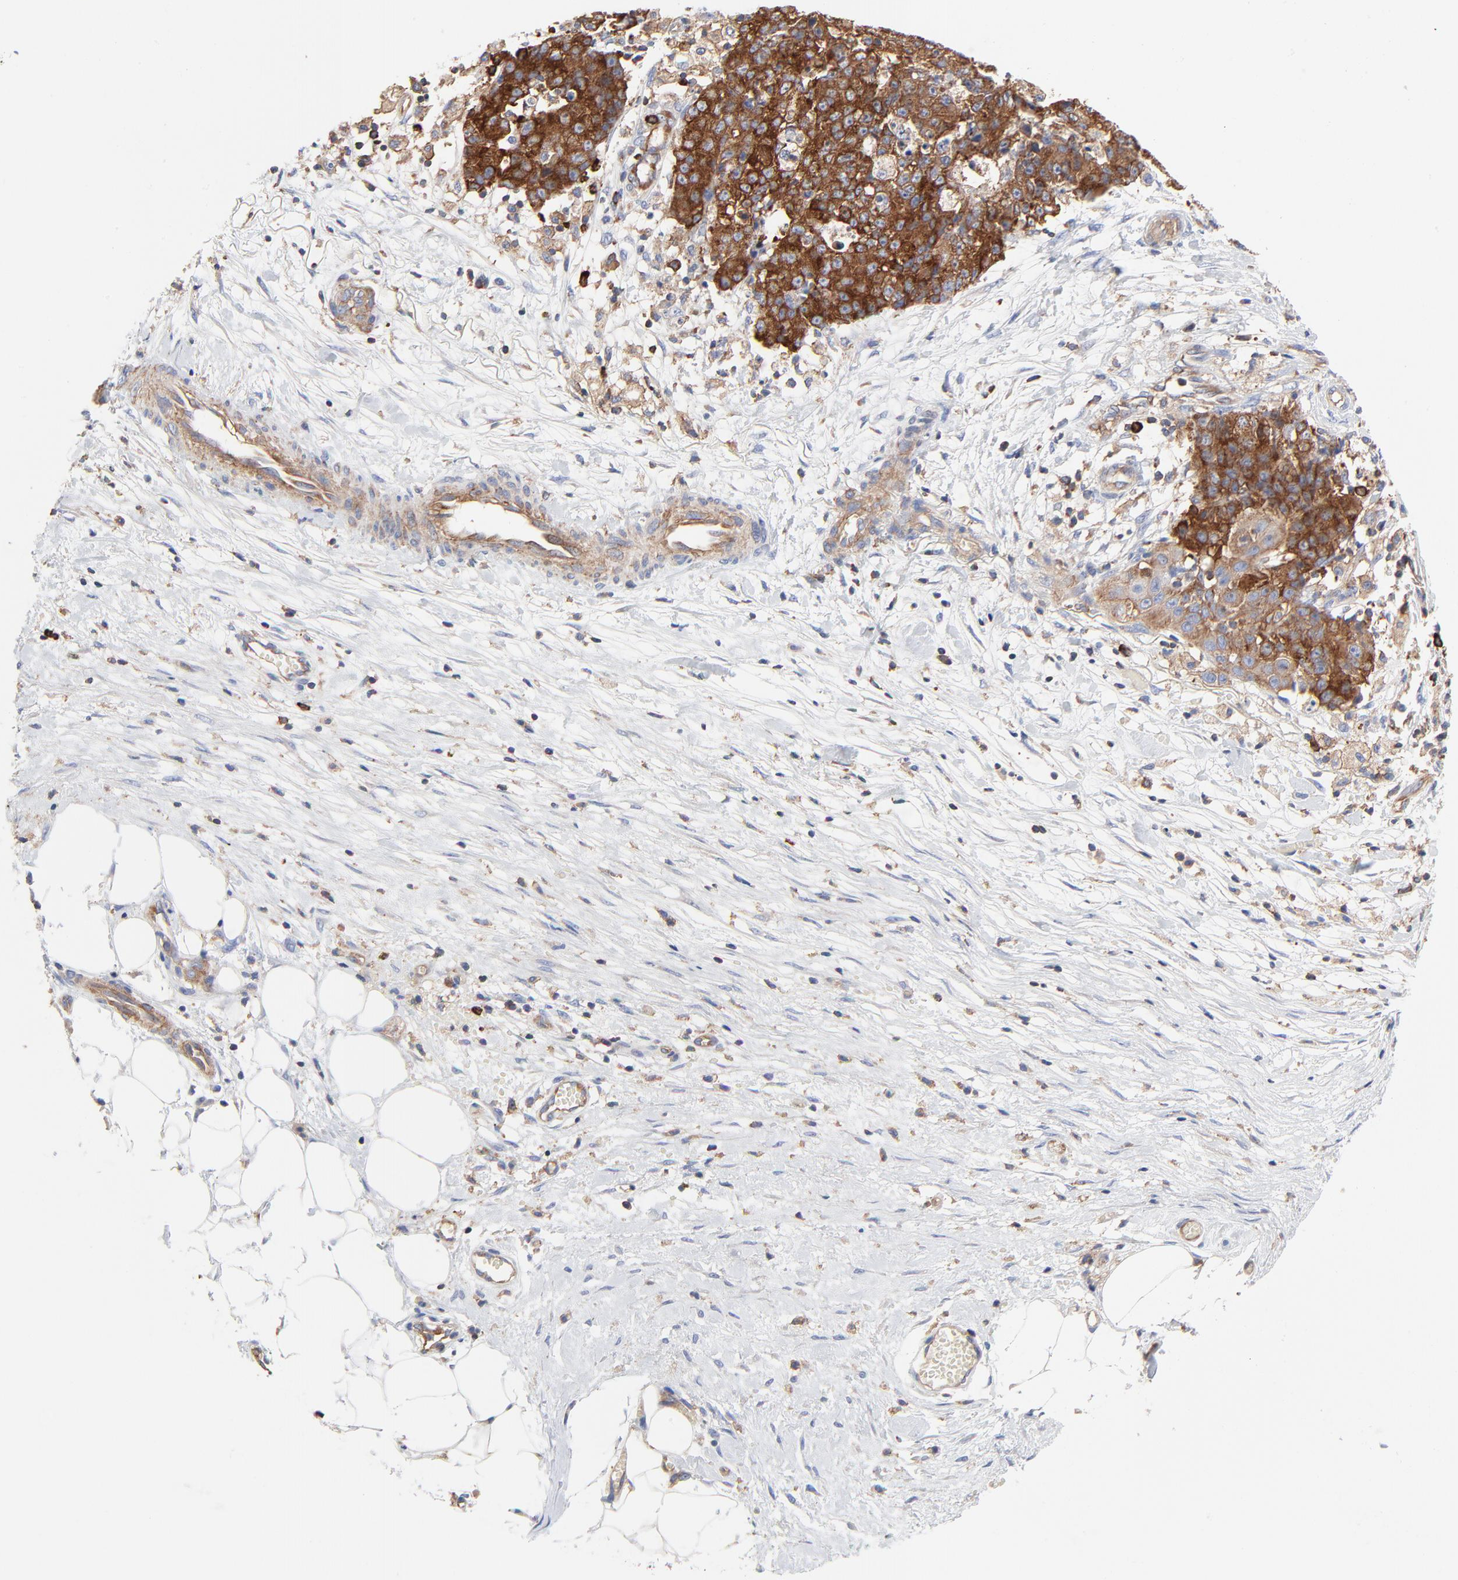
{"staining": {"intensity": "strong", "quantity": ">75%", "location": "cytoplasmic/membranous"}, "tissue": "ovarian cancer", "cell_type": "Tumor cells", "image_type": "cancer", "snomed": [{"axis": "morphology", "description": "Carcinoma, endometroid"}, {"axis": "topography", "description": "Ovary"}], "caption": "Protein expression analysis of human ovarian cancer reveals strong cytoplasmic/membranous staining in approximately >75% of tumor cells.", "gene": "CD2AP", "patient": {"sex": "female", "age": 42}}